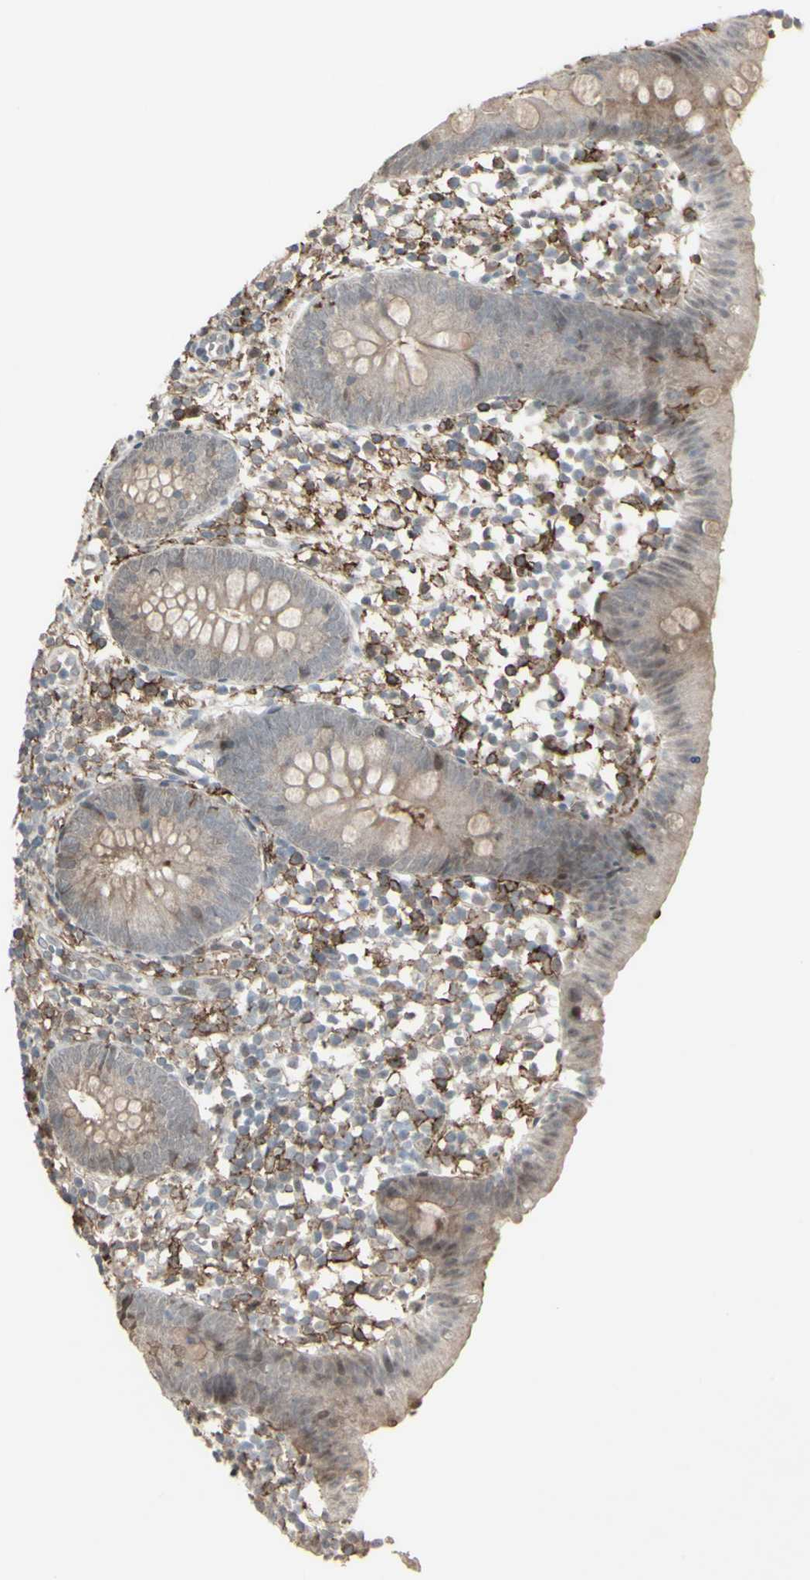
{"staining": {"intensity": "weak", "quantity": ">75%", "location": "cytoplasmic/membranous"}, "tissue": "appendix", "cell_type": "Glandular cells", "image_type": "normal", "snomed": [{"axis": "morphology", "description": "Normal tissue, NOS"}, {"axis": "topography", "description": "Appendix"}], "caption": "This is a photomicrograph of immunohistochemistry (IHC) staining of benign appendix, which shows weak staining in the cytoplasmic/membranous of glandular cells.", "gene": "CD33", "patient": {"sex": "female", "age": 20}}